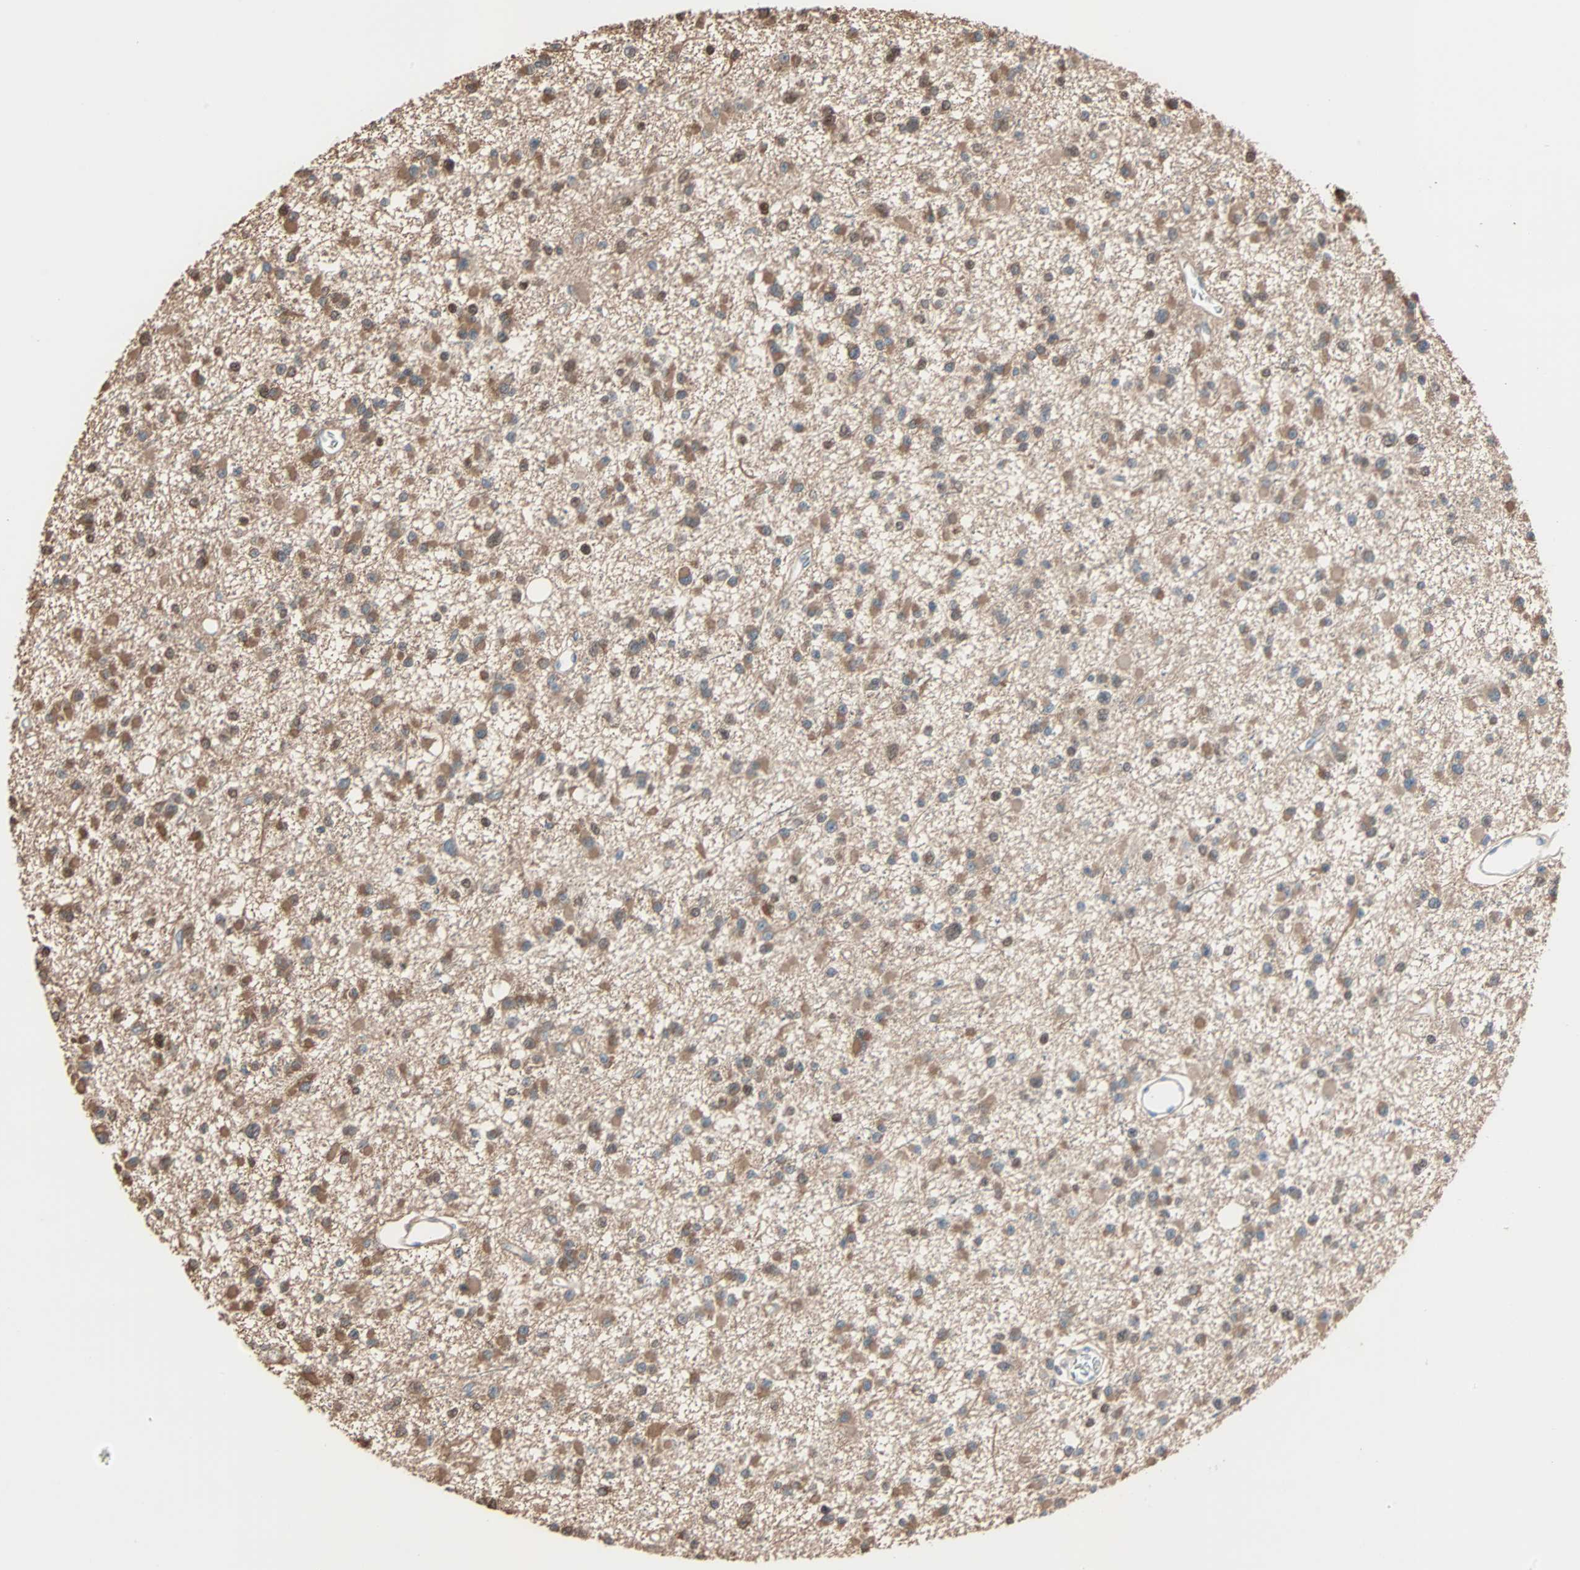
{"staining": {"intensity": "moderate", "quantity": ">75%", "location": "cytoplasmic/membranous,nuclear"}, "tissue": "glioma", "cell_type": "Tumor cells", "image_type": "cancer", "snomed": [{"axis": "morphology", "description": "Glioma, malignant, Low grade"}, {"axis": "topography", "description": "Brain"}], "caption": "This histopathology image reveals glioma stained with immunohistochemistry (IHC) to label a protein in brown. The cytoplasmic/membranous and nuclear of tumor cells show moderate positivity for the protein. Nuclei are counter-stained blue.", "gene": "PRDX1", "patient": {"sex": "female", "age": 22}}